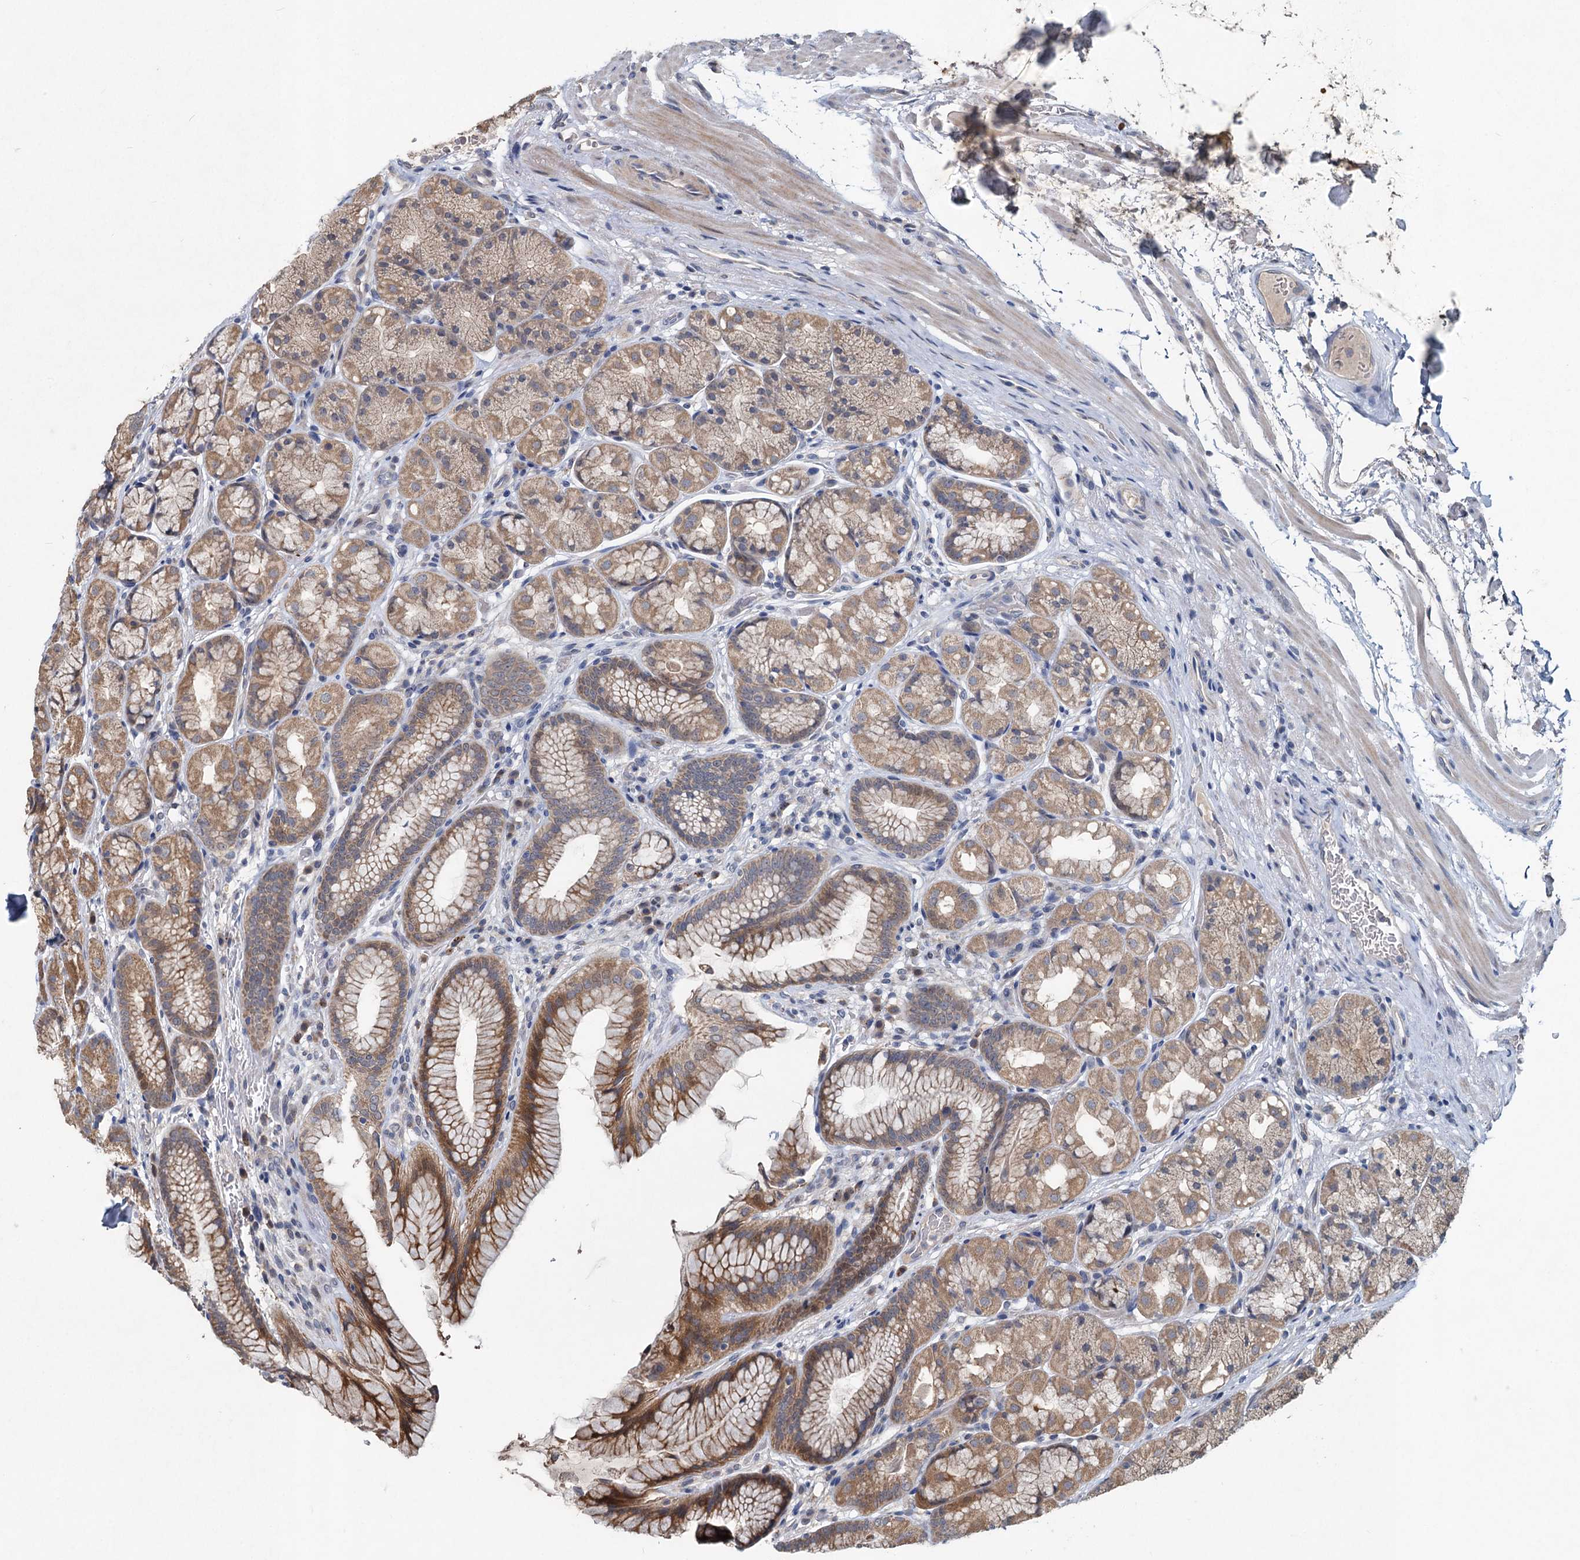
{"staining": {"intensity": "moderate", "quantity": ">75%", "location": "cytoplasmic/membranous"}, "tissue": "stomach", "cell_type": "Glandular cells", "image_type": "normal", "snomed": [{"axis": "morphology", "description": "Normal tissue, NOS"}, {"axis": "topography", "description": "Stomach"}], "caption": "Immunohistochemistry (IHC) image of normal stomach: human stomach stained using immunohistochemistry (IHC) displays medium levels of moderate protein expression localized specifically in the cytoplasmic/membranous of glandular cells, appearing as a cytoplasmic/membranous brown color.", "gene": "OTUB1", "patient": {"sex": "male", "age": 63}}